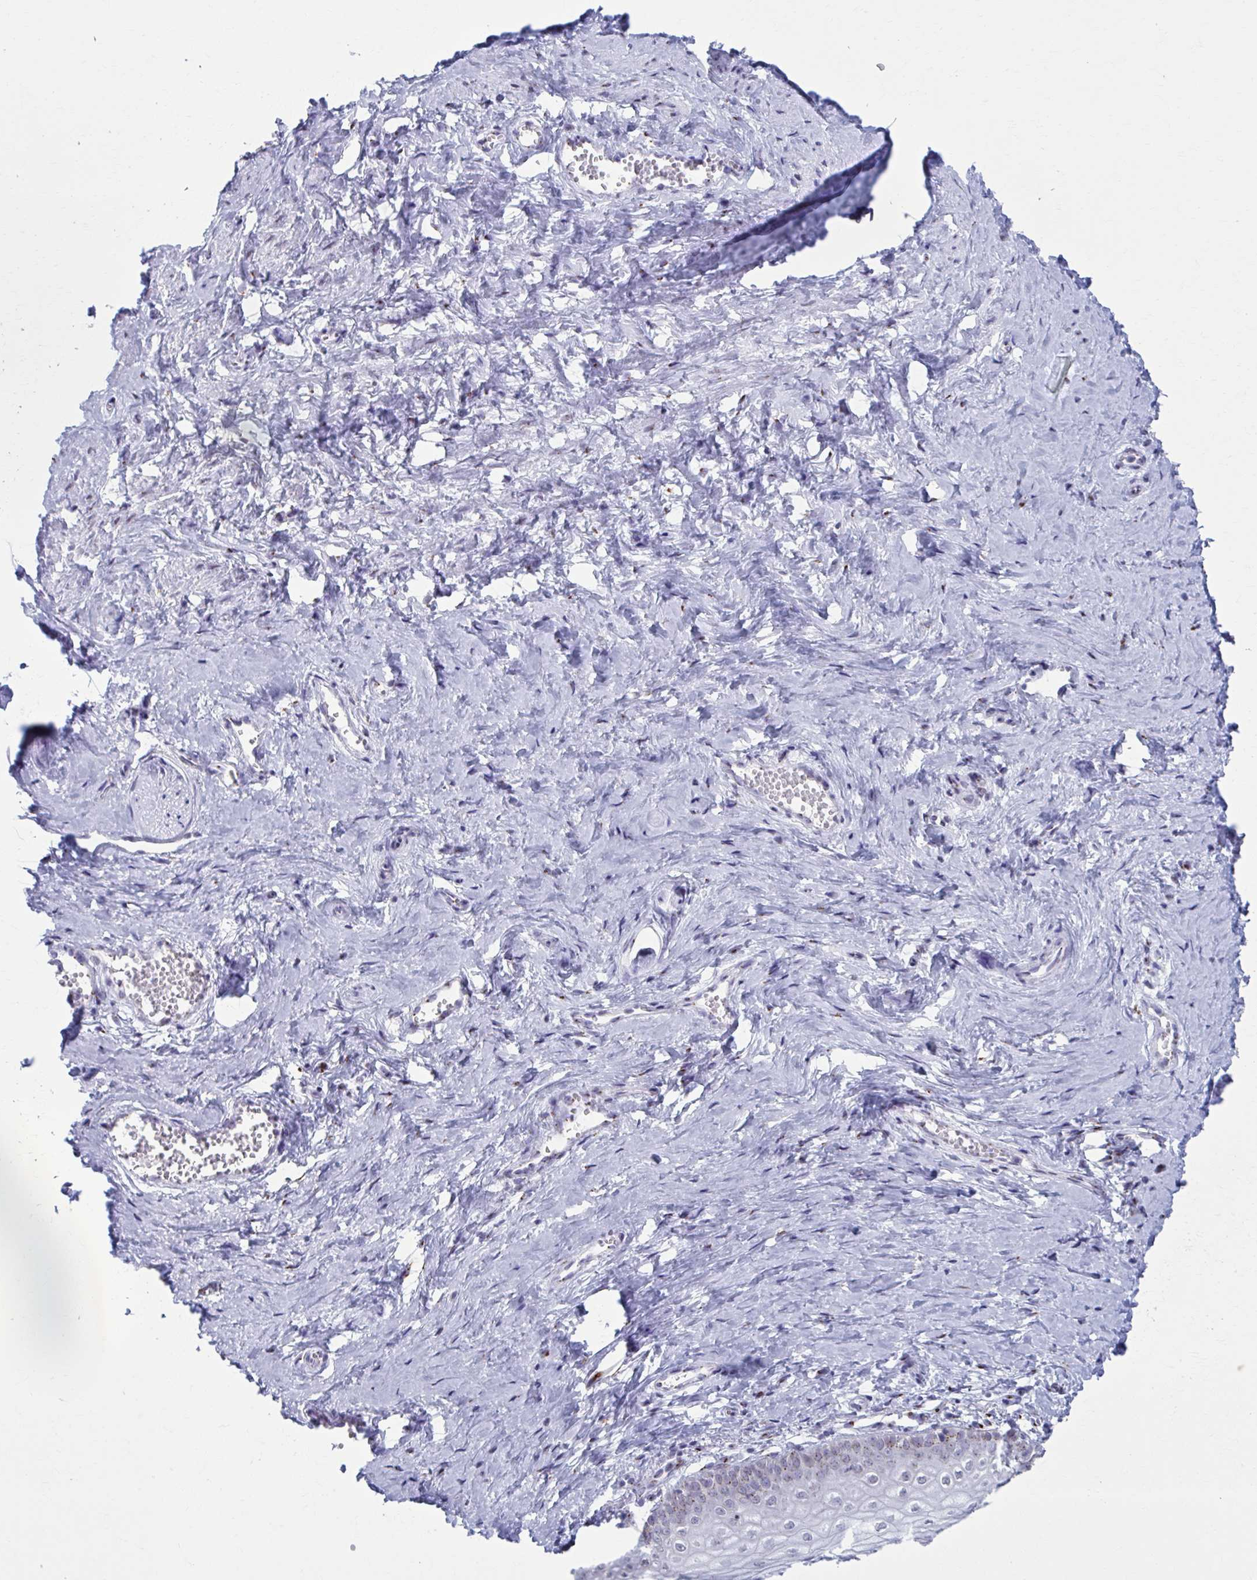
{"staining": {"intensity": "moderate", "quantity": "<25%", "location": "cytoplasmic/membranous"}, "tissue": "vagina", "cell_type": "Squamous epithelial cells", "image_type": "normal", "snomed": [{"axis": "morphology", "description": "Normal tissue, NOS"}, {"axis": "topography", "description": "Vagina"}], "caption": "DAB (3,3'-diaminobenzidine) immunohistochemical staining of unremarkable vagina shows moderate cytoplasmic/membranous protein positivity in approximately <25% of squamous epithelial cells. Nuclei are stained in blue.", "gene": "ZNF682", "patient": {"sex": "female", "age": 38}}